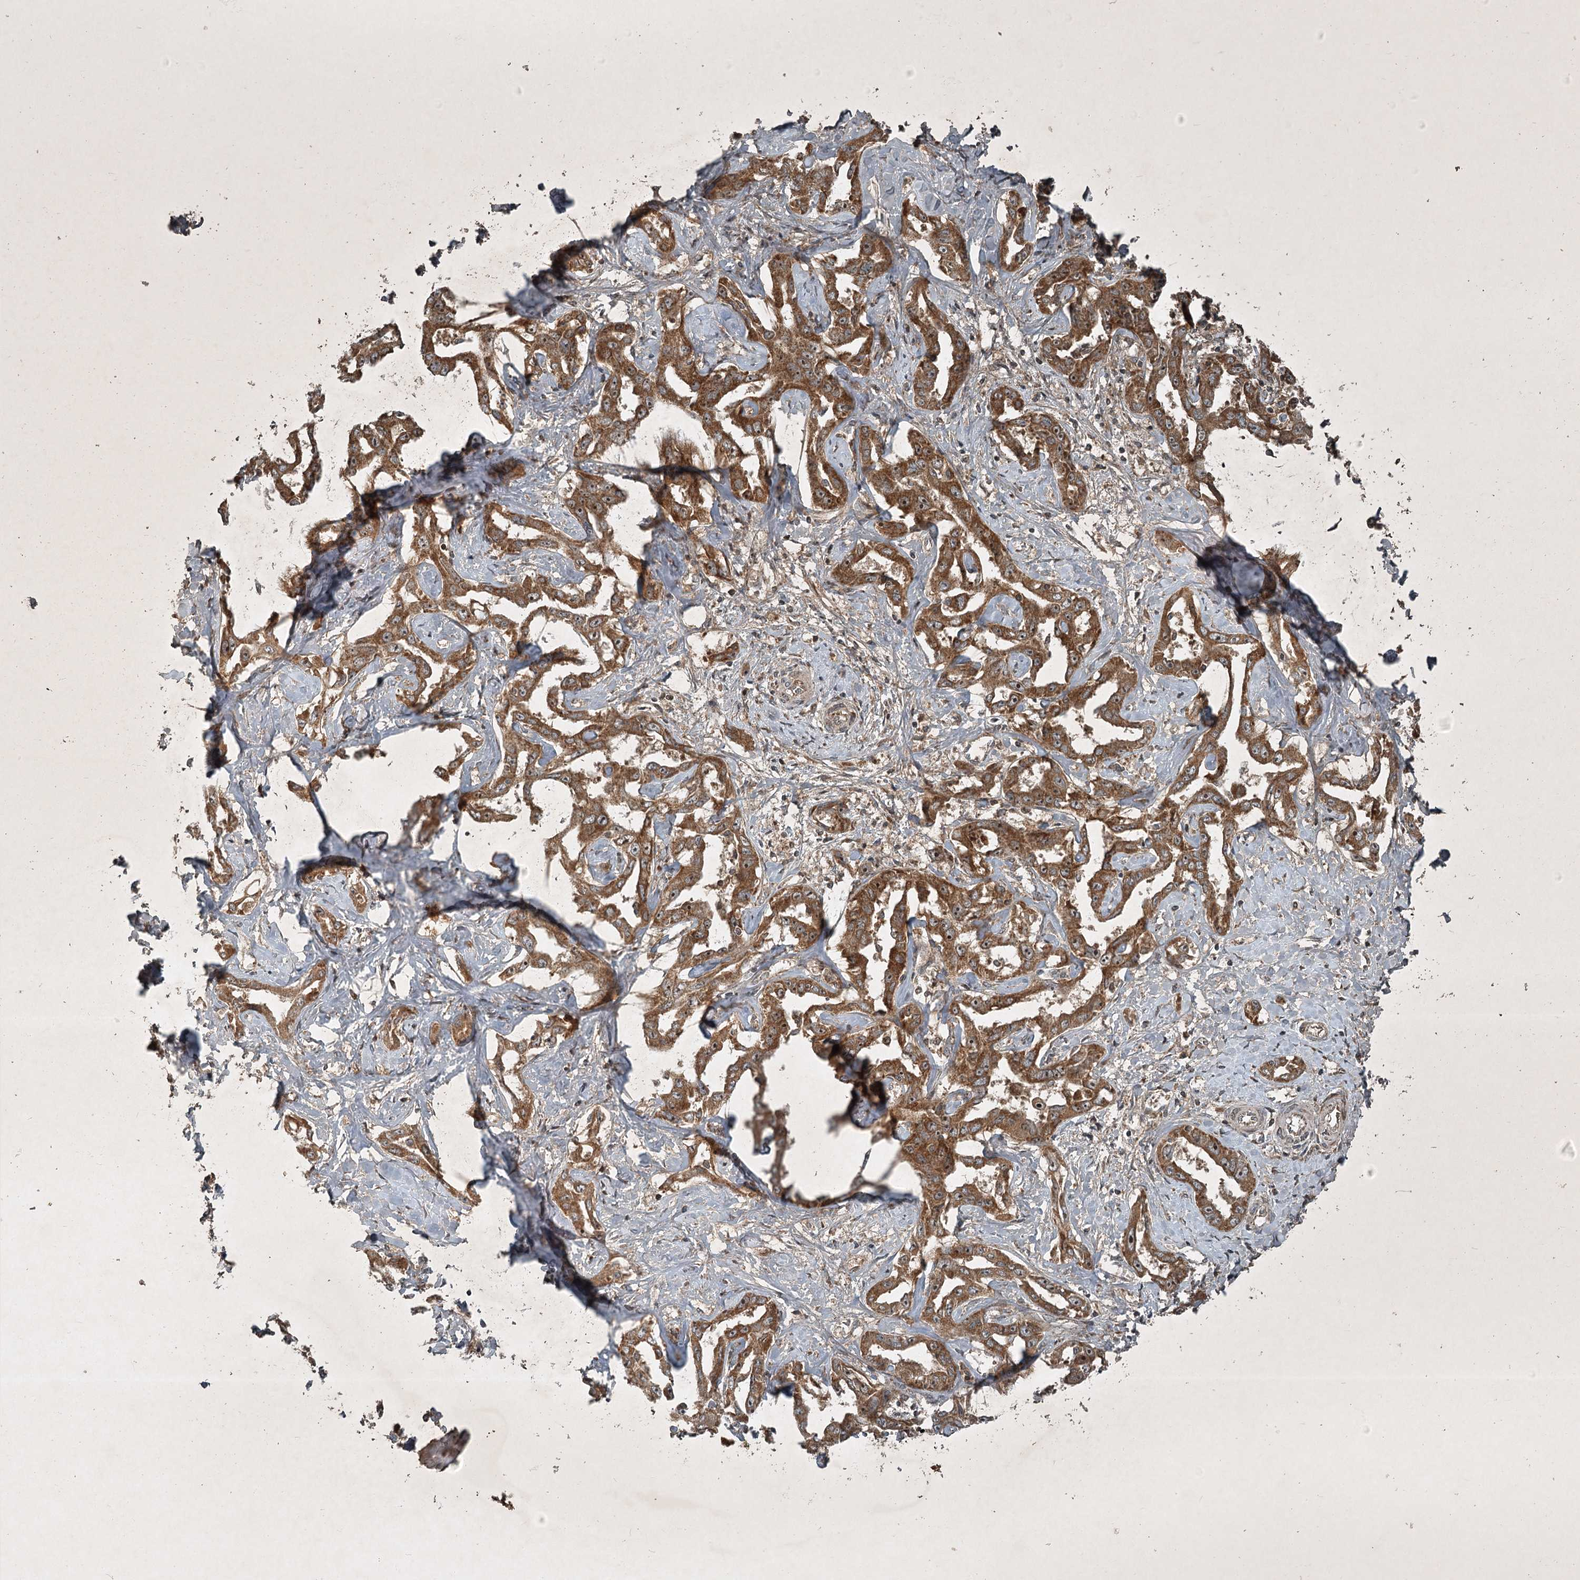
{"staining": {"intensity": "moderate", "quantity": ">75%", "location": "cytoplasmic/membranous"}, "tissue": "liver cancer", "cell_type": "Tumor cells", "image_type": "cancer", "snomed": [{"axis": "morphology", "description": "Cholangiocarcinoma"}, {"axis": "topography", "description": "Liver"}], "caption": "Human cholangiocarcinoma (liver) stained with a protein marker reveals moderate staining in tumor cells.", "gene": "UNC93A", "patient": {"sex": "male", "age": 59}}